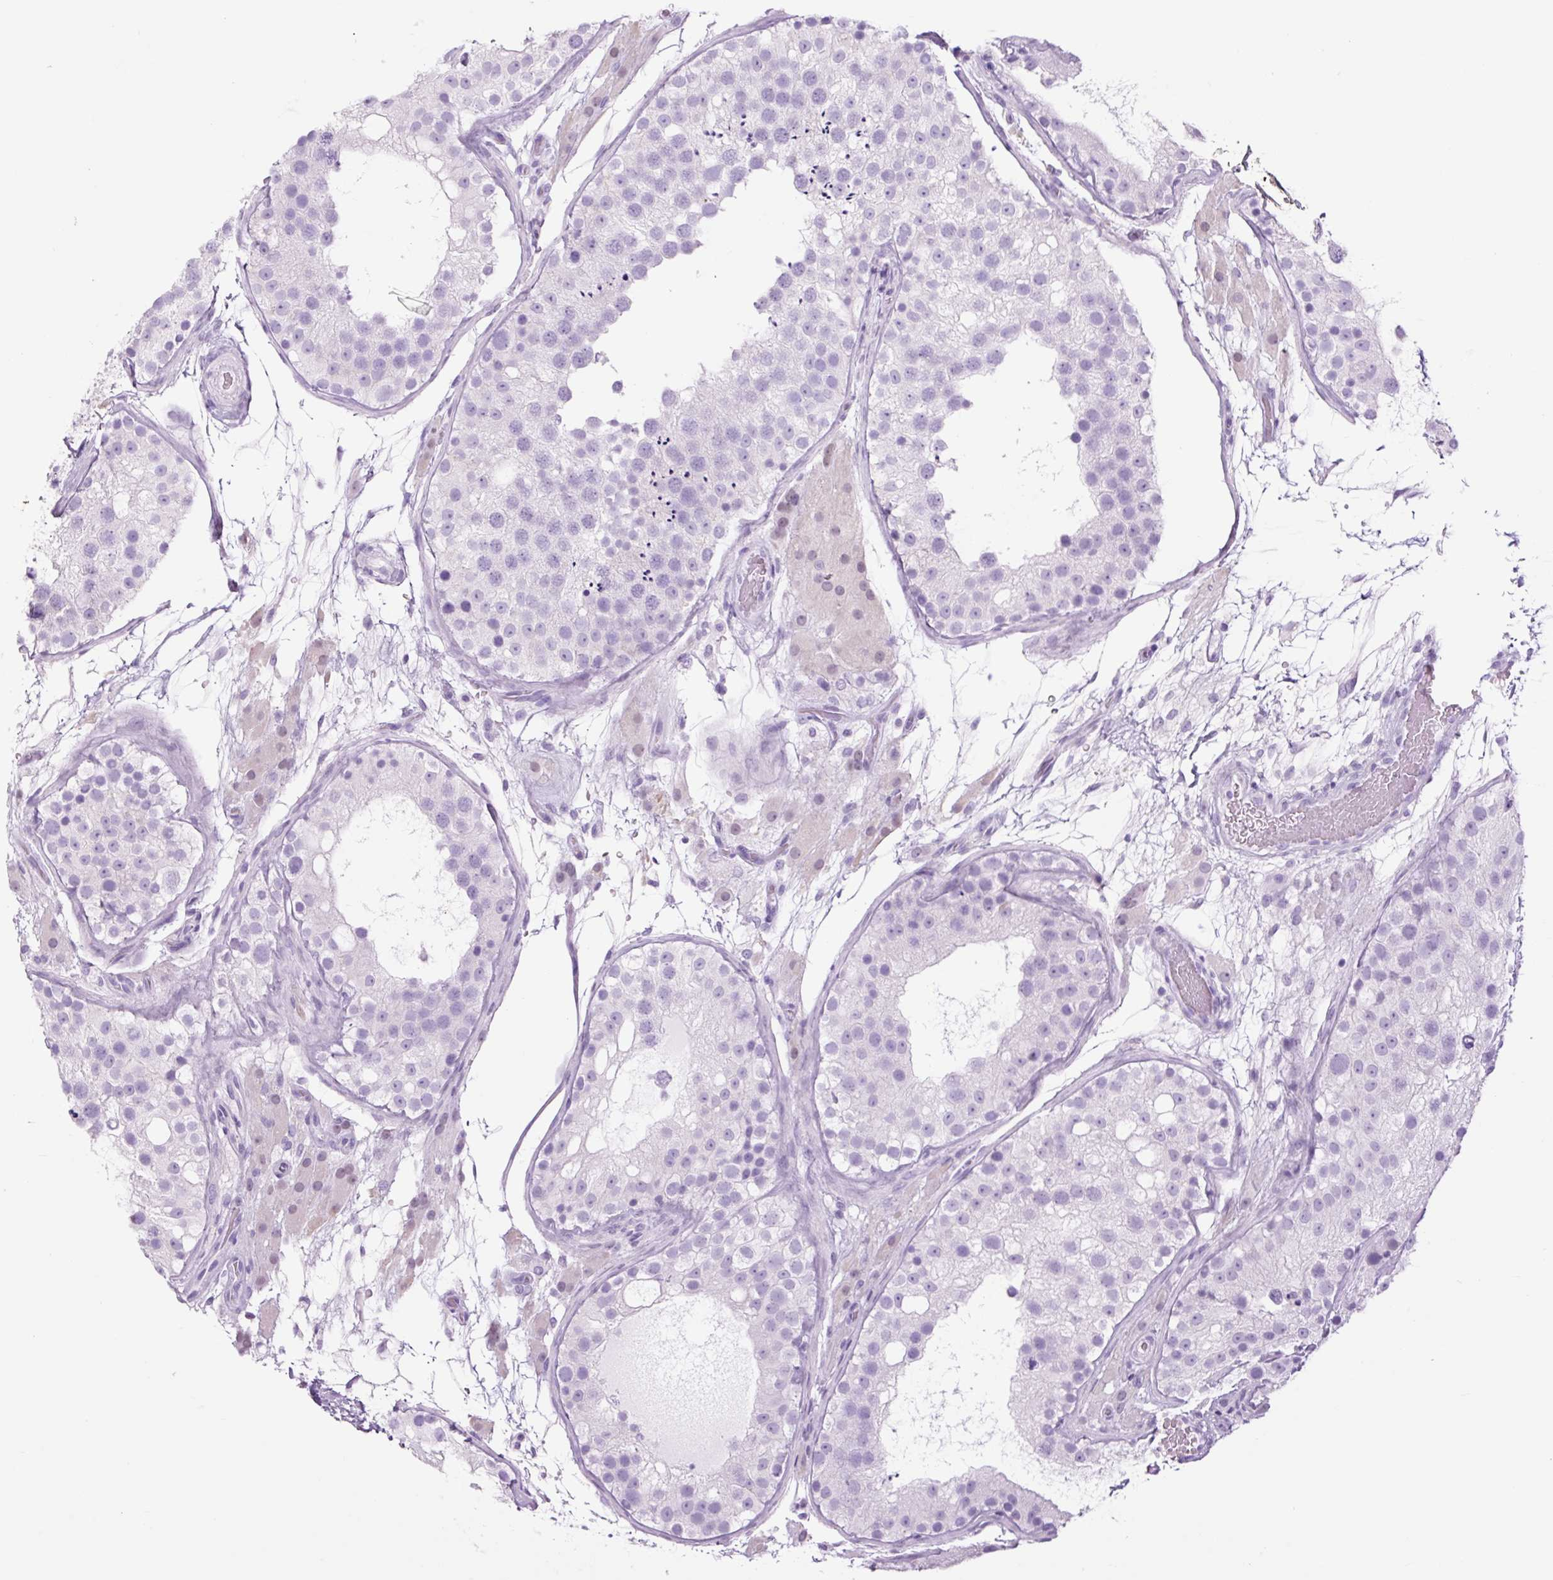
{"staining": {"intensity": "negative", "quantity": "none", "location": "none"}, "tissue": "testis", "cell_type": "Cells in seminiferous ducts", "image_type": "normal", "snomed": [{"axis": "morphology", "description": "Normal tissue, NOS"}, {"axis": "topography", "description": "Testis"}], "caption": "Testis stained for a protein using IHC shows no staining cells in seminiferous ducts.", "gene": "TFF2", "patient": {"sex": "male", "age": 26}}